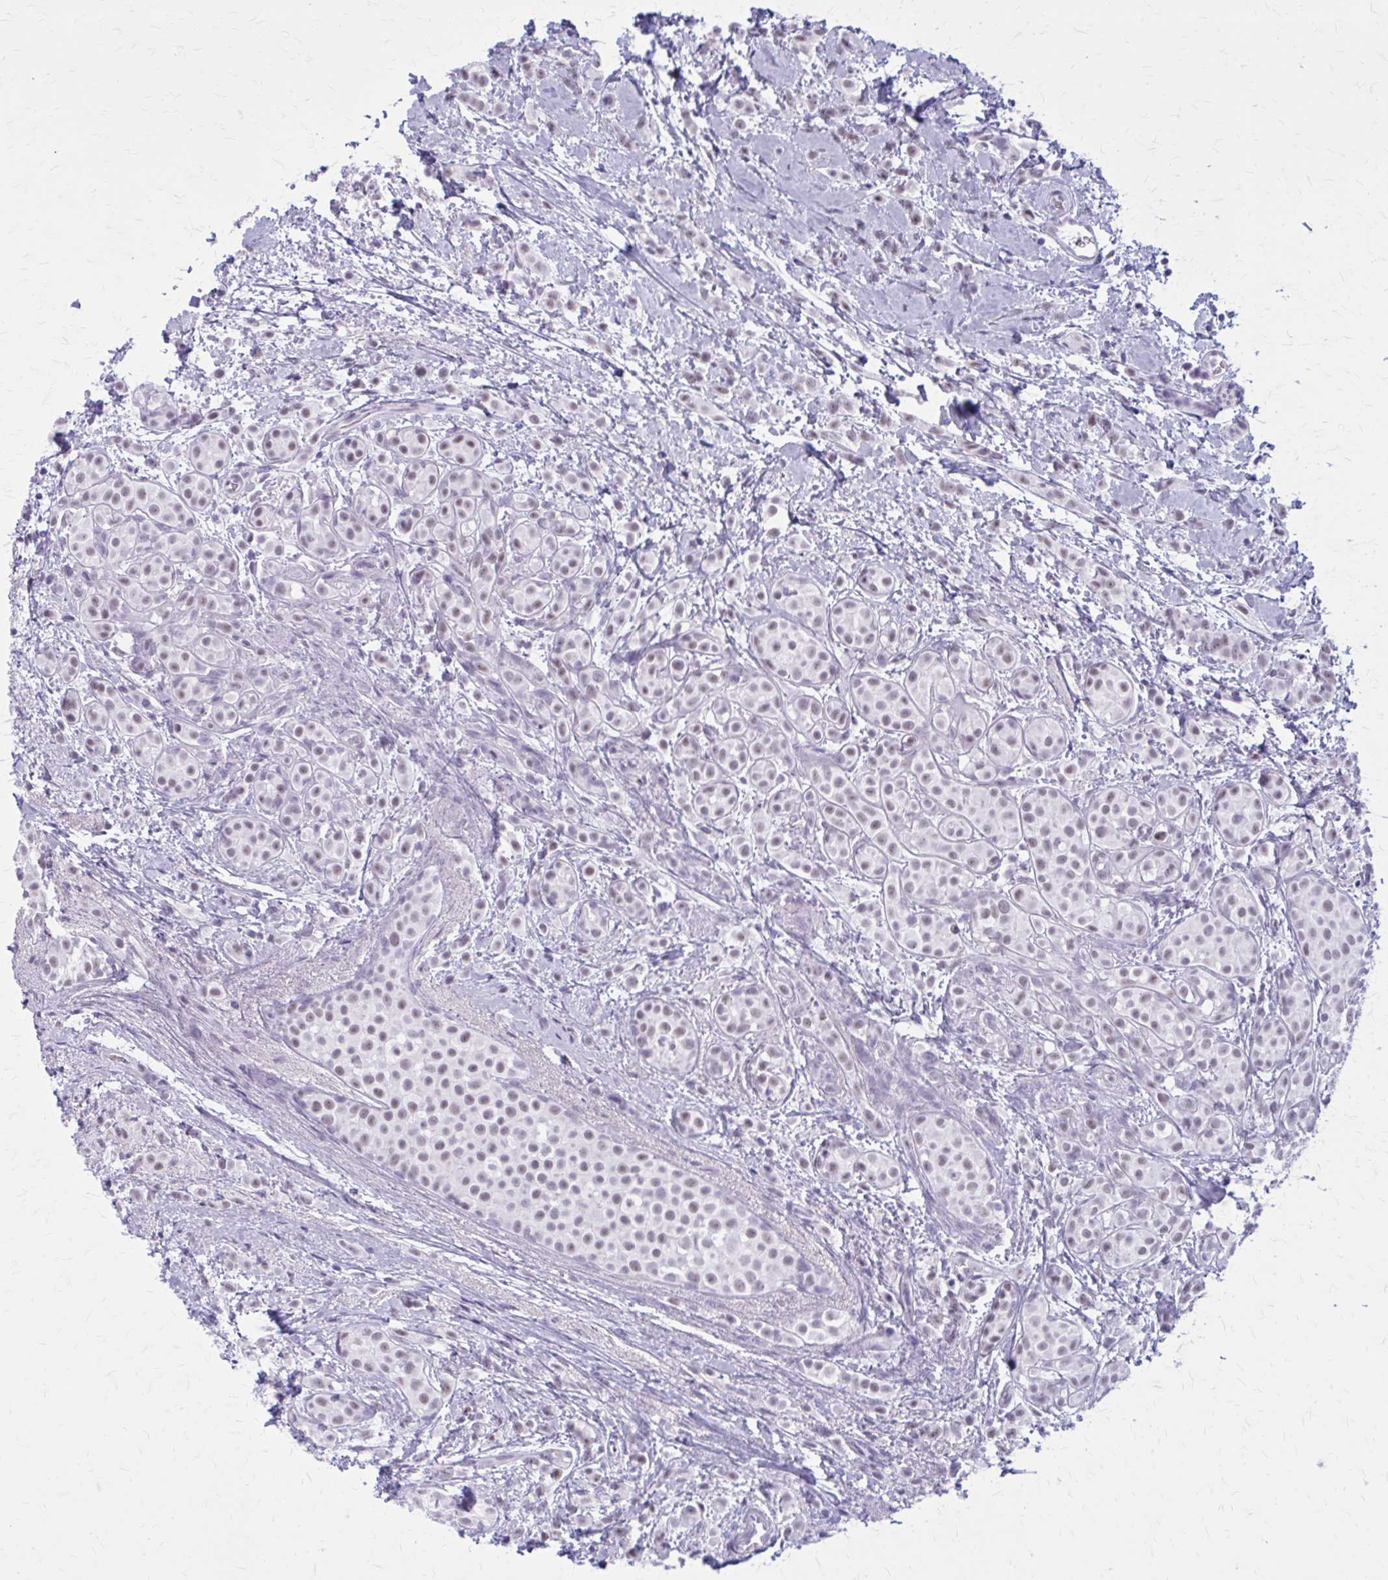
{"staining": {"intensity": "weak", "quantity": "25%-75%", "location": "nuclear"}, "tissue": "breast cancer", "cell_type": "Tumor cells", "image_type": "cancer", "snomed": [{"axis": "morphology", "description": "Lobular carcinoma"}, {"axis": "topography", "description": "Breast"}], "caption": "Breast cancer (lobular carcinoma) tissue demonstrates weak nuclear staining in about 25%-75% of tumor cells", "gene": "GAD1", "patient": {"sex": "female", "age": 68}}